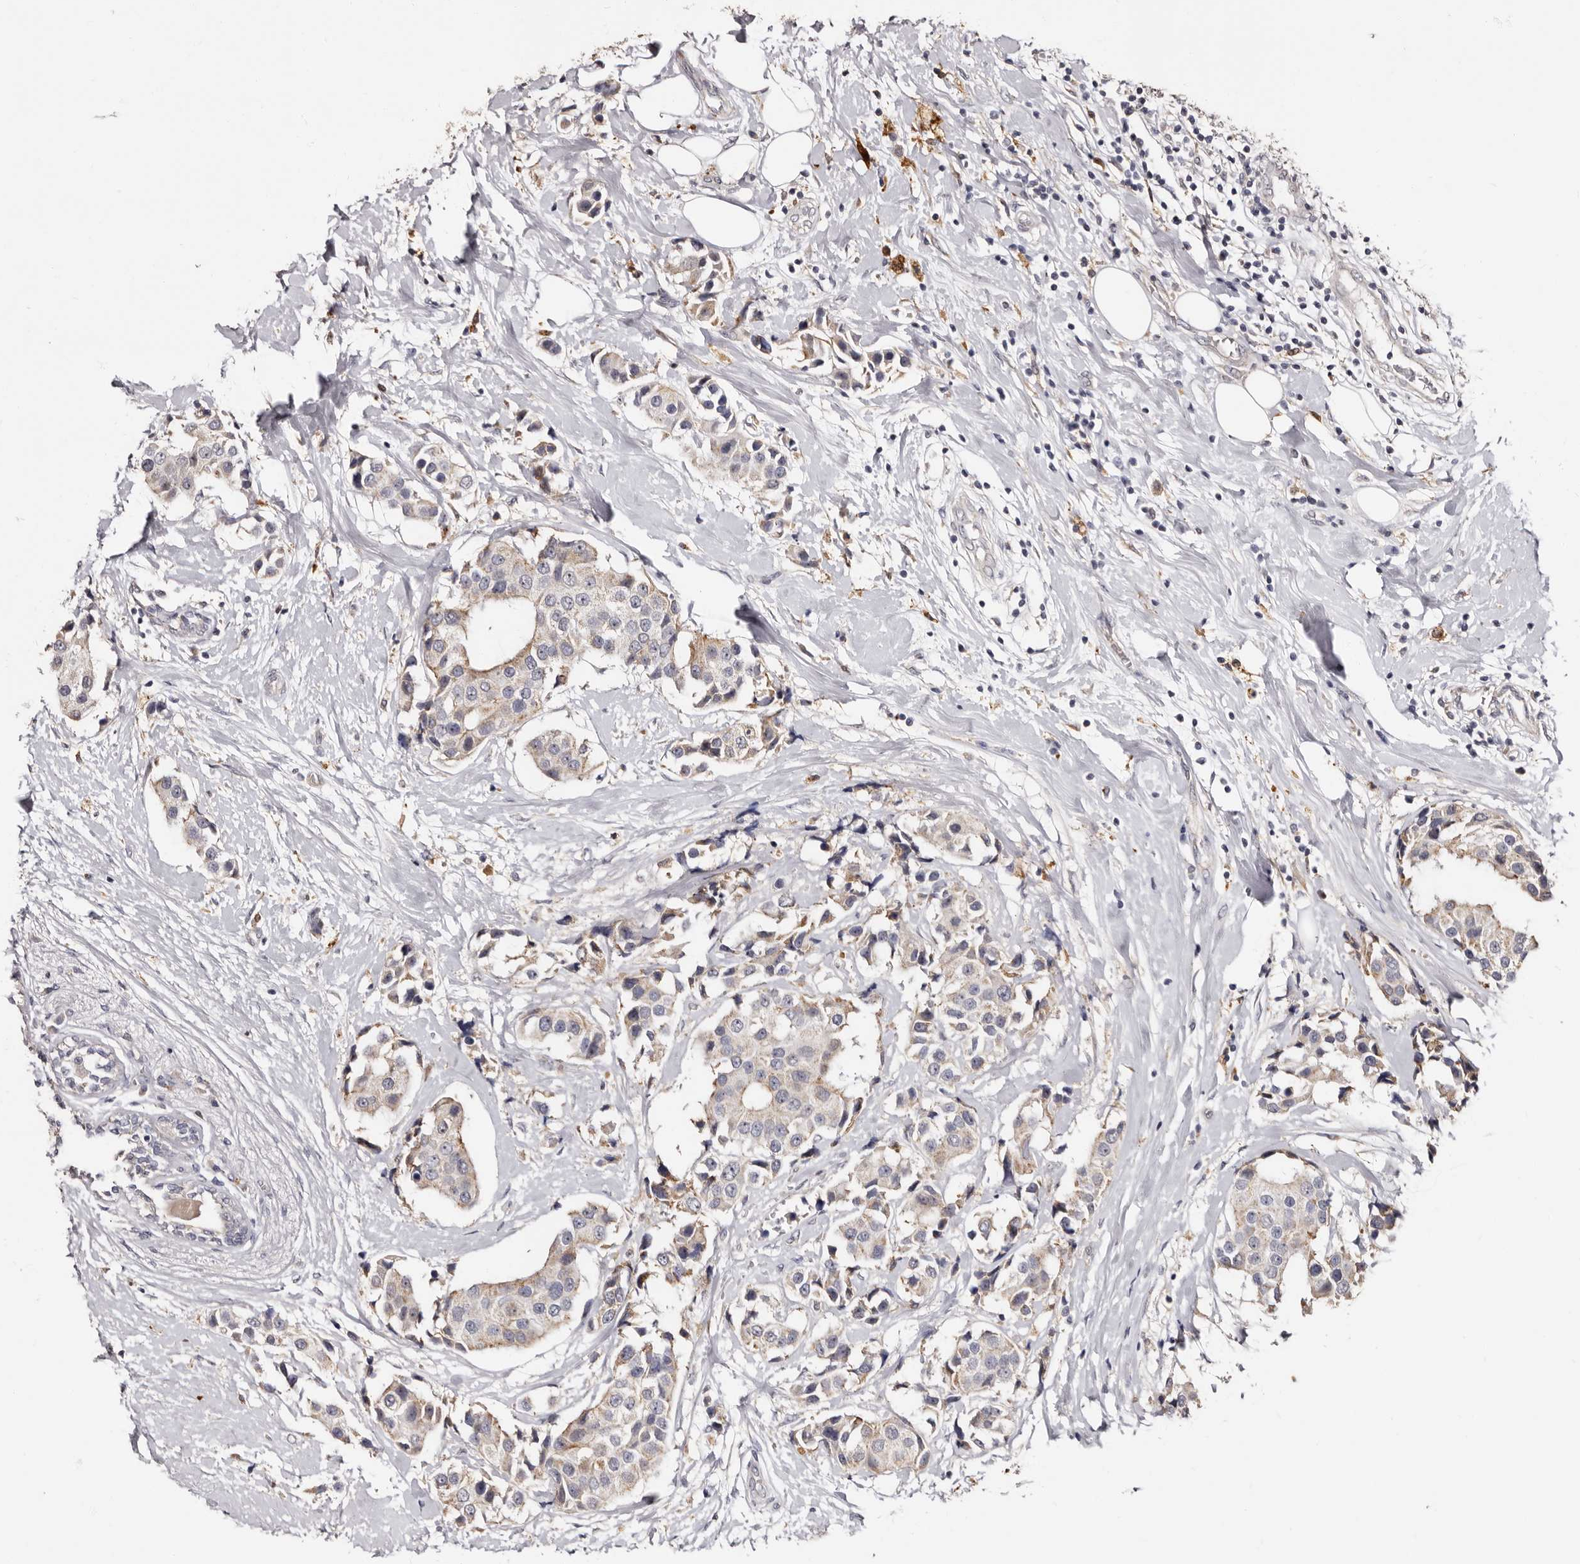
{"staining": {"intensity": "weak", "quantity": "<25%", "location": "cytoplasmic/membranous"}, "tissue": "breast cancer", "cell_type": "Tumor cells", "image_type": "cancer", "snomed": [{"axis": "morphology", "description": "Normal tissue, NOS"}, {"axis": "morphology", "description": "Duct carcinoma"}, {"axis": "topography", "description": "Breast"}], "caption": "Histopathology image shows no significant protein expression in tumor cells of infiltrating ductal carcinoma (breast). (Immunohistochemistry, brightfield microscopy, high magnification).", "gene": "PTAFR", "patient": {"sex": "female", "age": 39}}